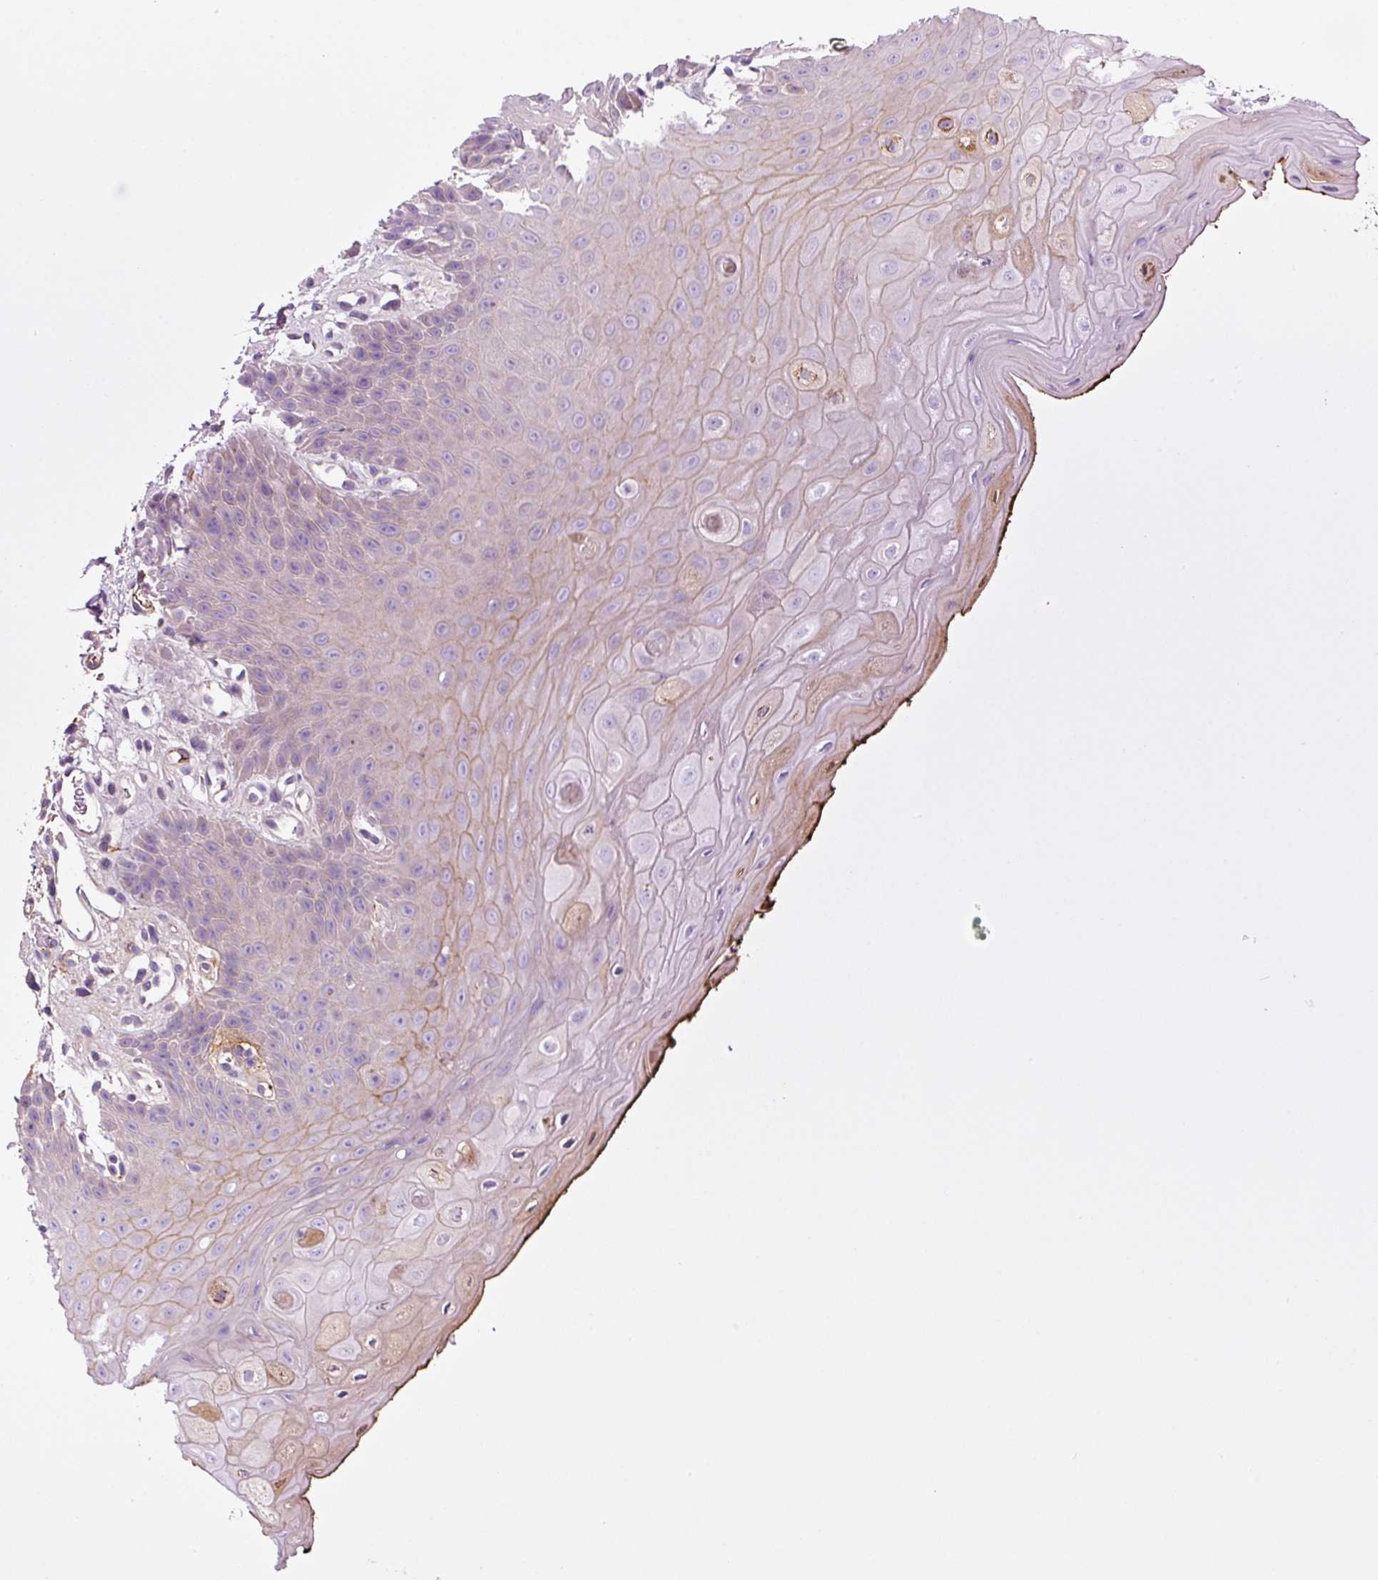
{"staining": {"intensity": "moderate", "quantity": "<25%", "location": "cytoplasmic/membranous"}, "tissue": "oral mucosa", "cell_type": "Squamous epithelial cells", "image_type": "normal", "snomed": [{"axis": "morphology", "description": "Normal tissue, NOS"}, {"axis": "topography", "description": "Oral tissue"}, {"axis": "topography", "description": "Tounge, NOS"}], "caption": "Approximately <25% of squamous epithelial cells in normal oral mucosa display moderate cytoplasmic/membranous protein expression as visualized by brown immunohistochemical staining.", "gene": "KPNA5", "patient": {"sex": "female", "age": 59}}